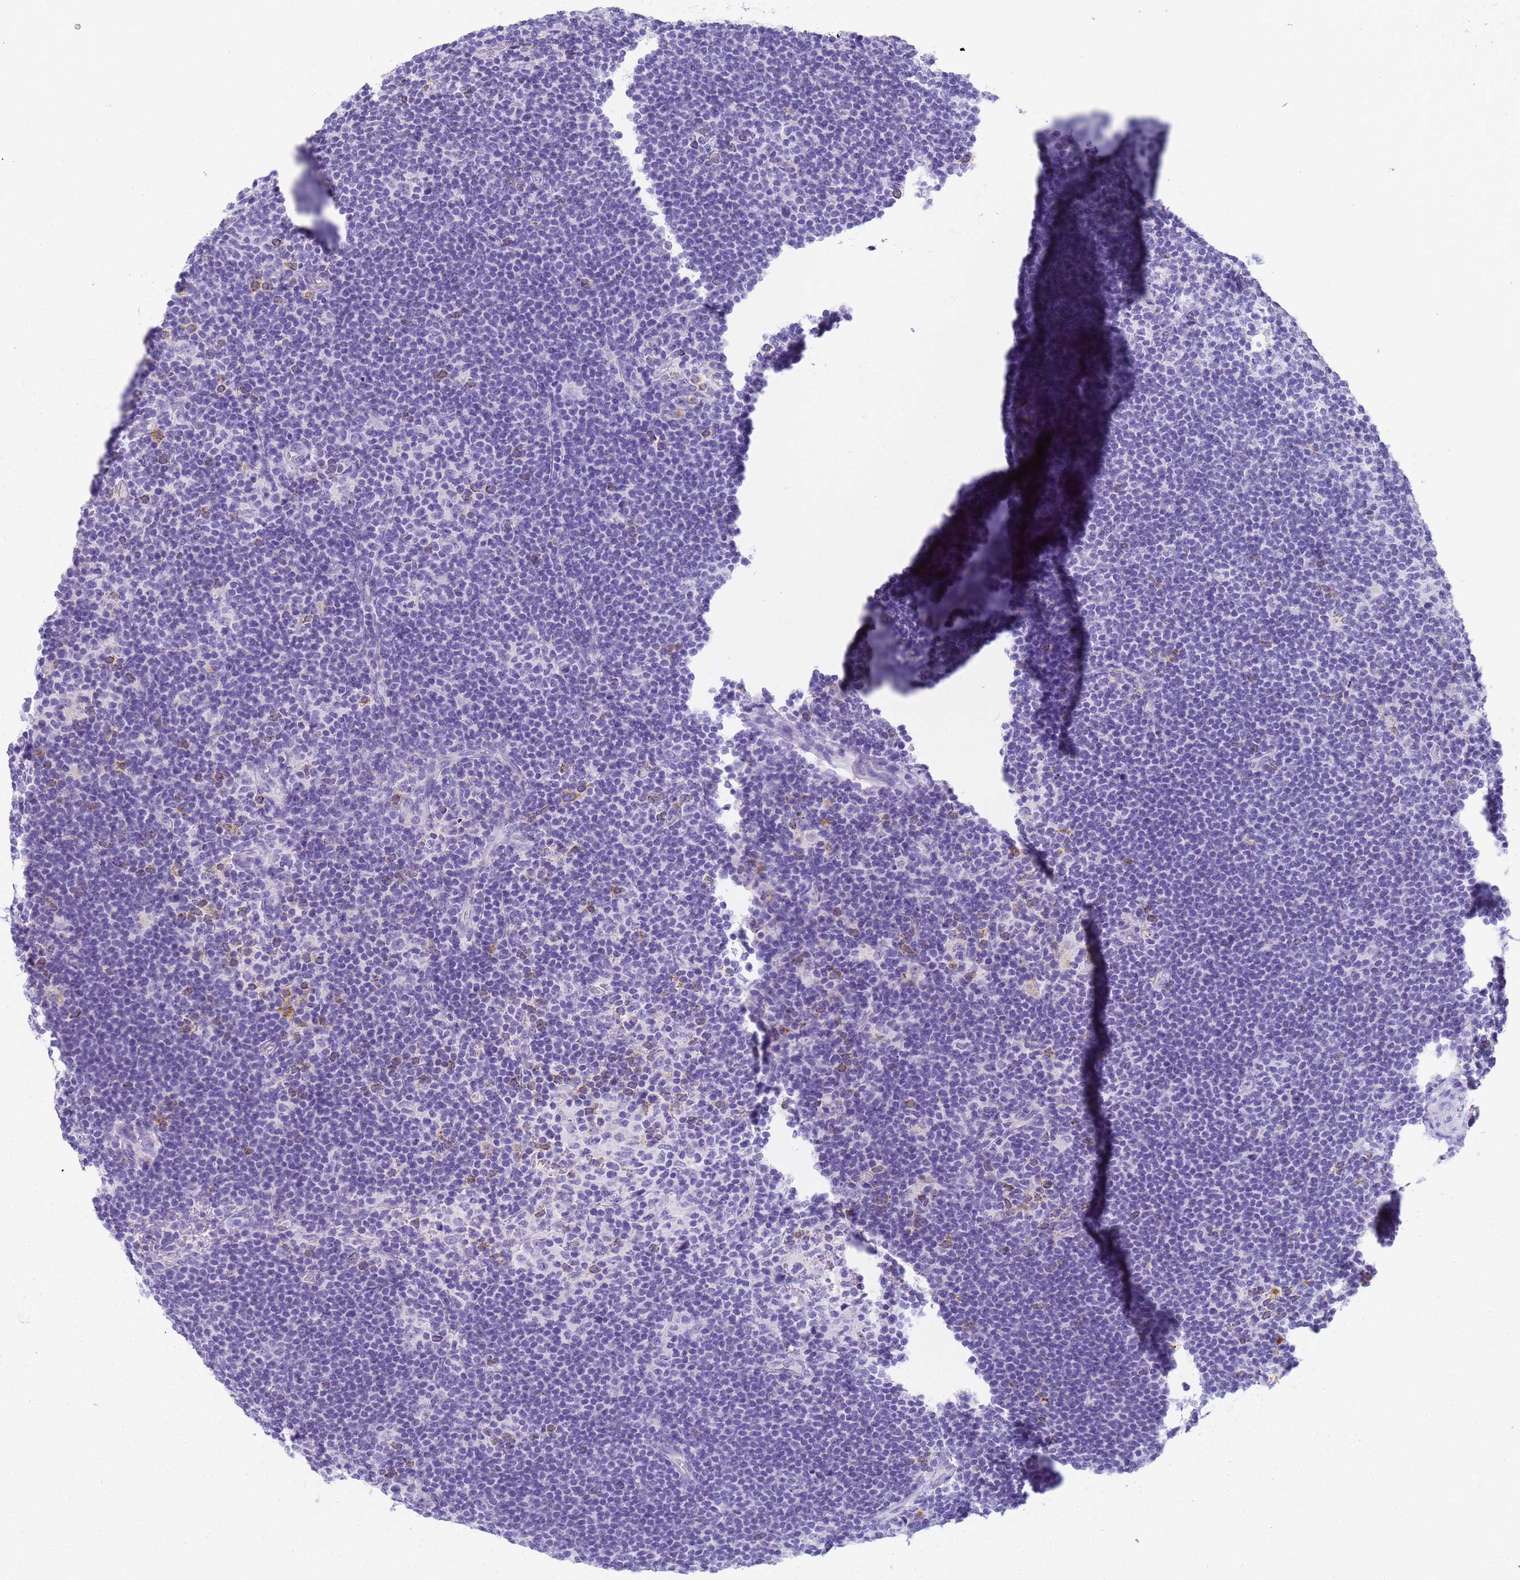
{"staining": {"intensity": "moderate", "quantity": "<25%", "location": "cytoplasmic/membranous"}, "tissue": "lymphoma", "cell_type": "Tumor cells", "image_type": "cancer", "snomed": [{"axis": "morphology", "description": "Hodgkin's disease, NOS"}, {"axis": "topography", "description": "Lymph node"}], "caption": "Immunohistochemical staining of lymphoma exhibits low levels of moderate cytoplasmic/membranous positivity in about <25% of tumor cells. (Stains: DAB (3,3'-diaminobenzidine) in brown, nuclei in blue, Microscopy: brightfield microscopy at high magnification).", "gene": "RNASE2", "patient": {"sex": "female", "age": 57}}